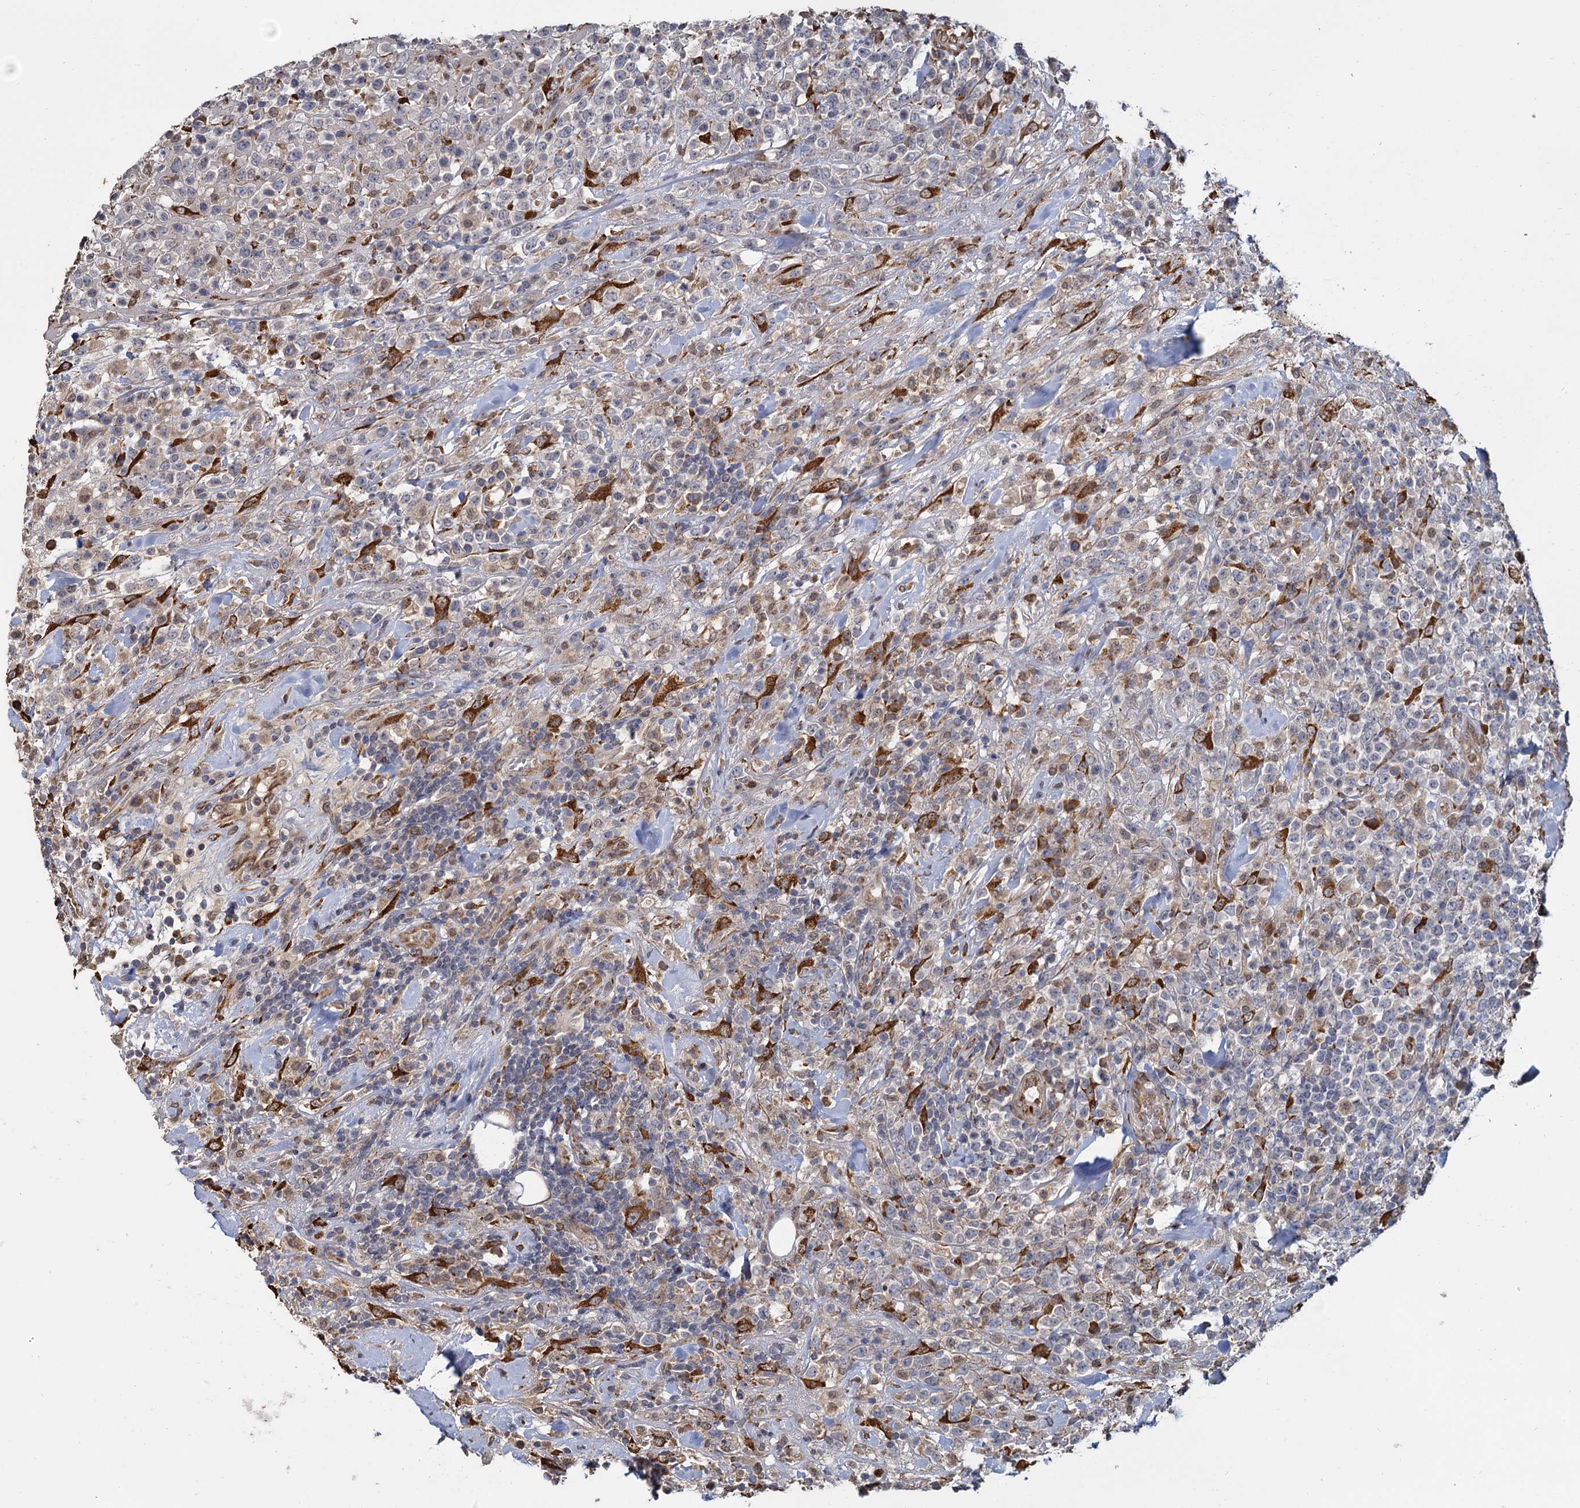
{"staining": {"intensity": "negative", "quantity": "none", "location": "none"}, "tissue": "lymphoma", "cell_type": "Tumor cells", "image_type": "cancer", "snomed": [{"axis": "morphology", "description": "Malignant lymphoma, non-Hodgkin's type, High grade"}, {"axis": "topography", "description": "Colon"}], "caption": "High magnification brightfield microscopy of lymphoma stained with DAB (brown) and counterstained with hematoxylin (blue): tumor cells show no significant expression.", "gene": "LRRC51", "patient": {"sex": "female", "age": 53}}